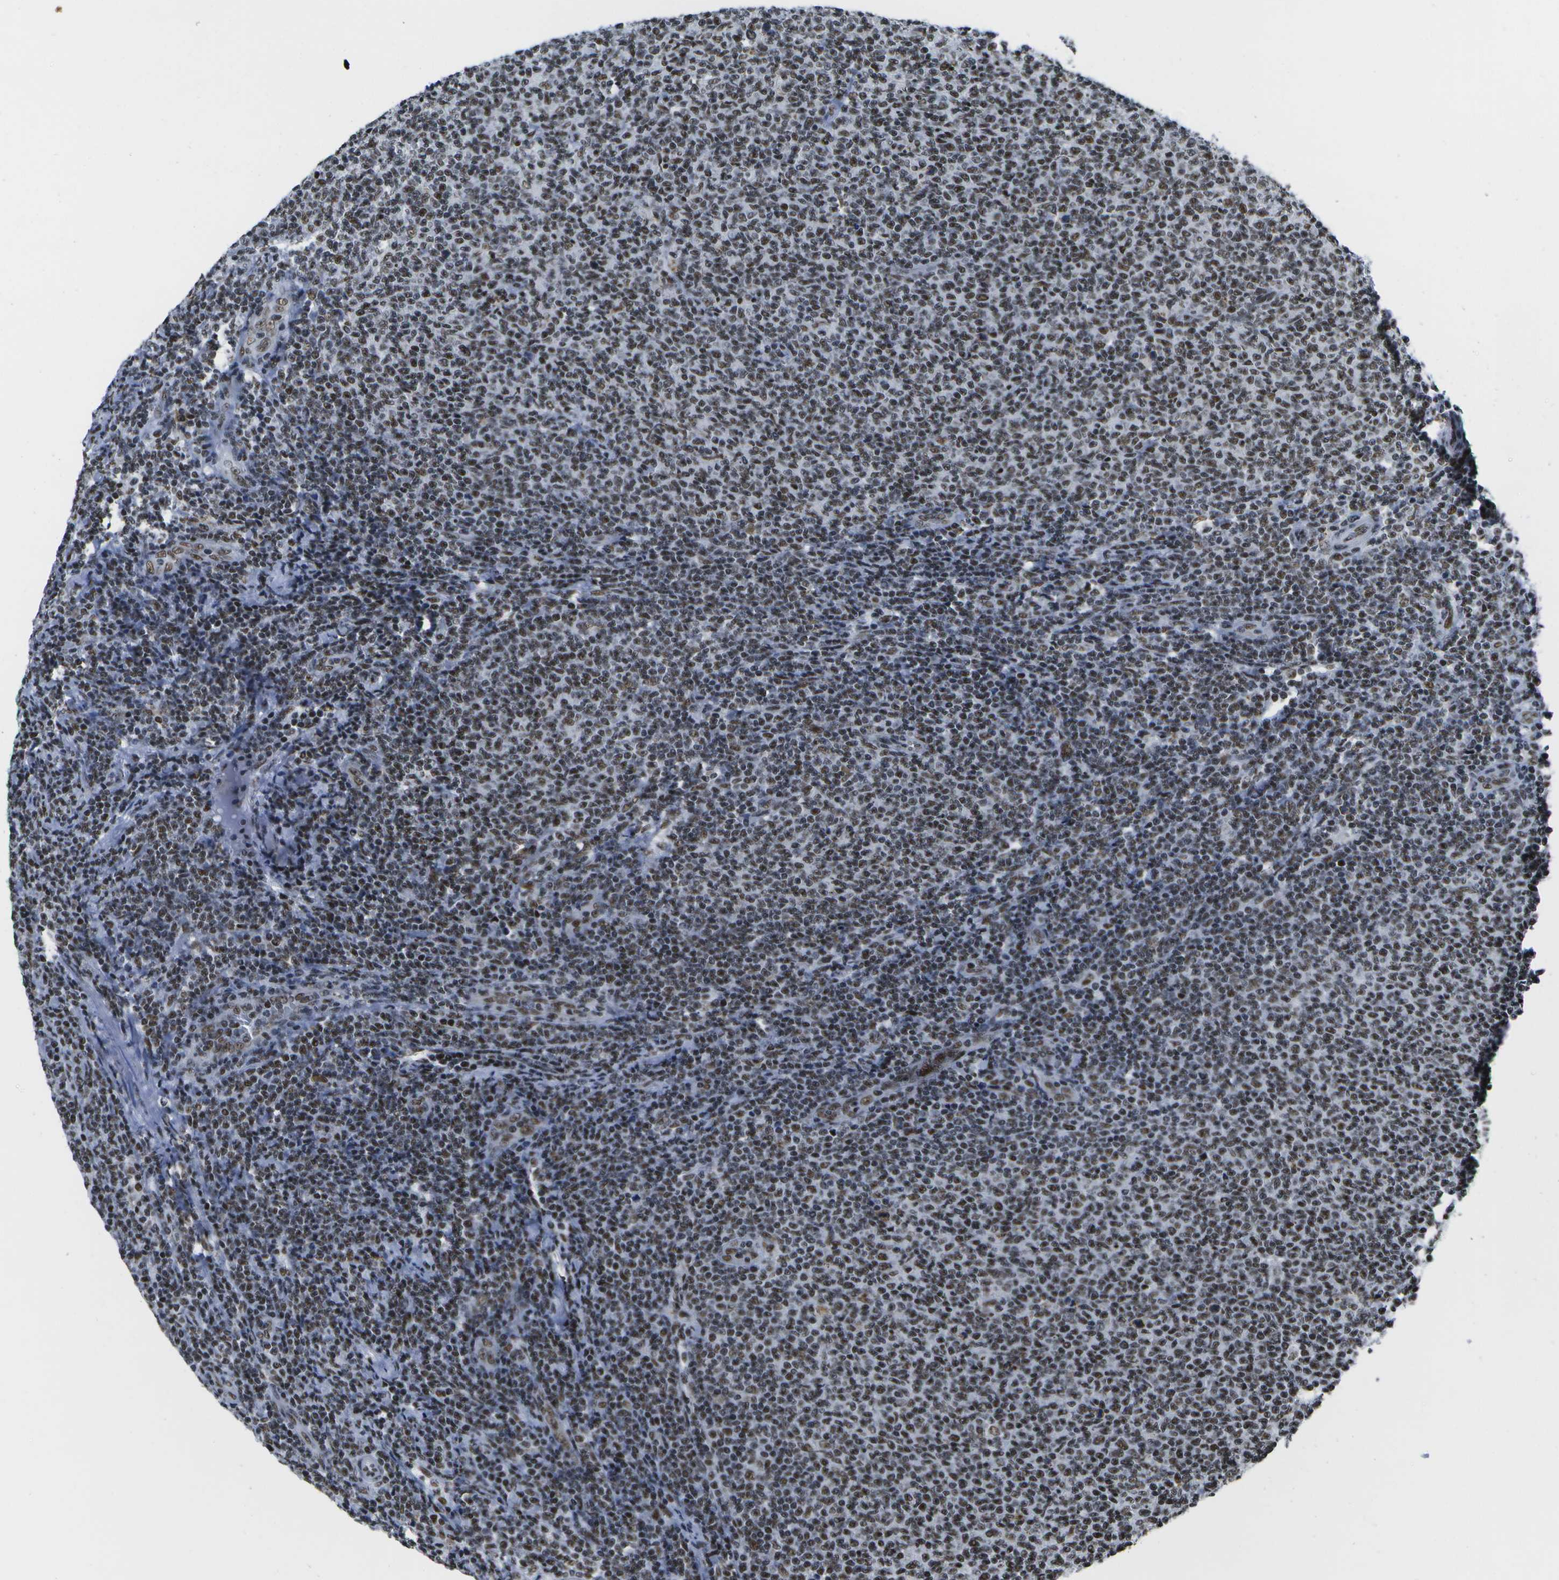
{"staining": {"intensity": "strong", "quantity": "25%-75%", "location": "nuclear"}, "tissue": "lymphoma", "cell_type": "Tumor cells", "image_type": "cancer", "snomed": [{"axis": "morphology", "description": "Malignant lymphoma, non-Hodgkin's type, Low grade"}, {"axis": "topography", "description": "Lymph node"}], "caption": "Lymphoma stained with DAB immunohistochemistry (IHC) reveals high levels of strong nuclear staining in about 25%-75% of tumor cells. (DAB = brown stain, brightfield microscopy at high magnification).", "gene": "NSRP1", "patient": {"sex": "male", "age": 66}}